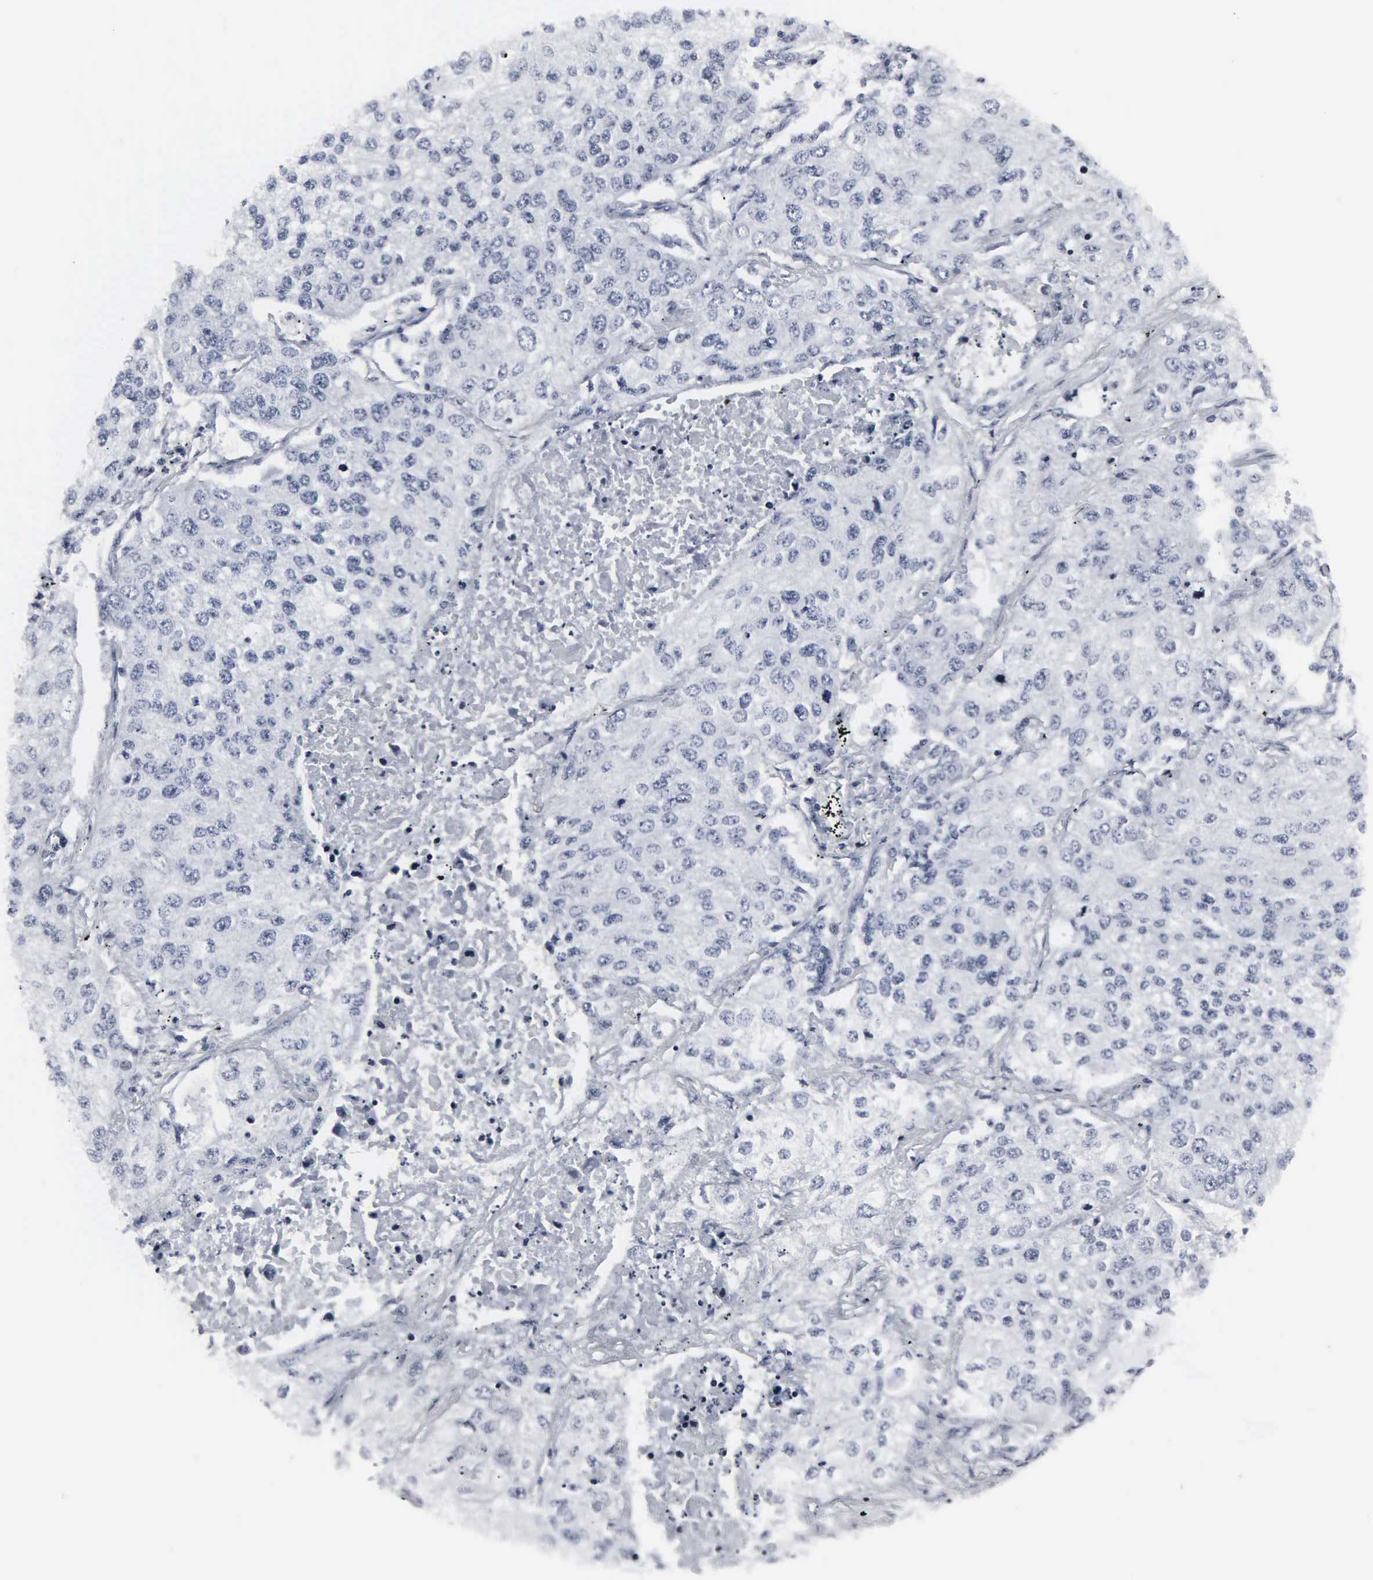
{"staining": {"intensity": "negative", "quantity": "none", "location": "none"}, "tissue": "lung cancer", "cell_type": "Tumor cells", "image_type": "cancer", "snomed": [{"axis": "morphology", "description": "Squamous cell carcinoma, NOS"}, {"axis": "topography", "description": "Lung"}], "caption": "Human lung cancer (squamous cell carcinoma) stained for a protein using IHC shows no expression in tumor cells.", "gene": "DGCR2", "patient": {"sex": "male", "age": 75}}